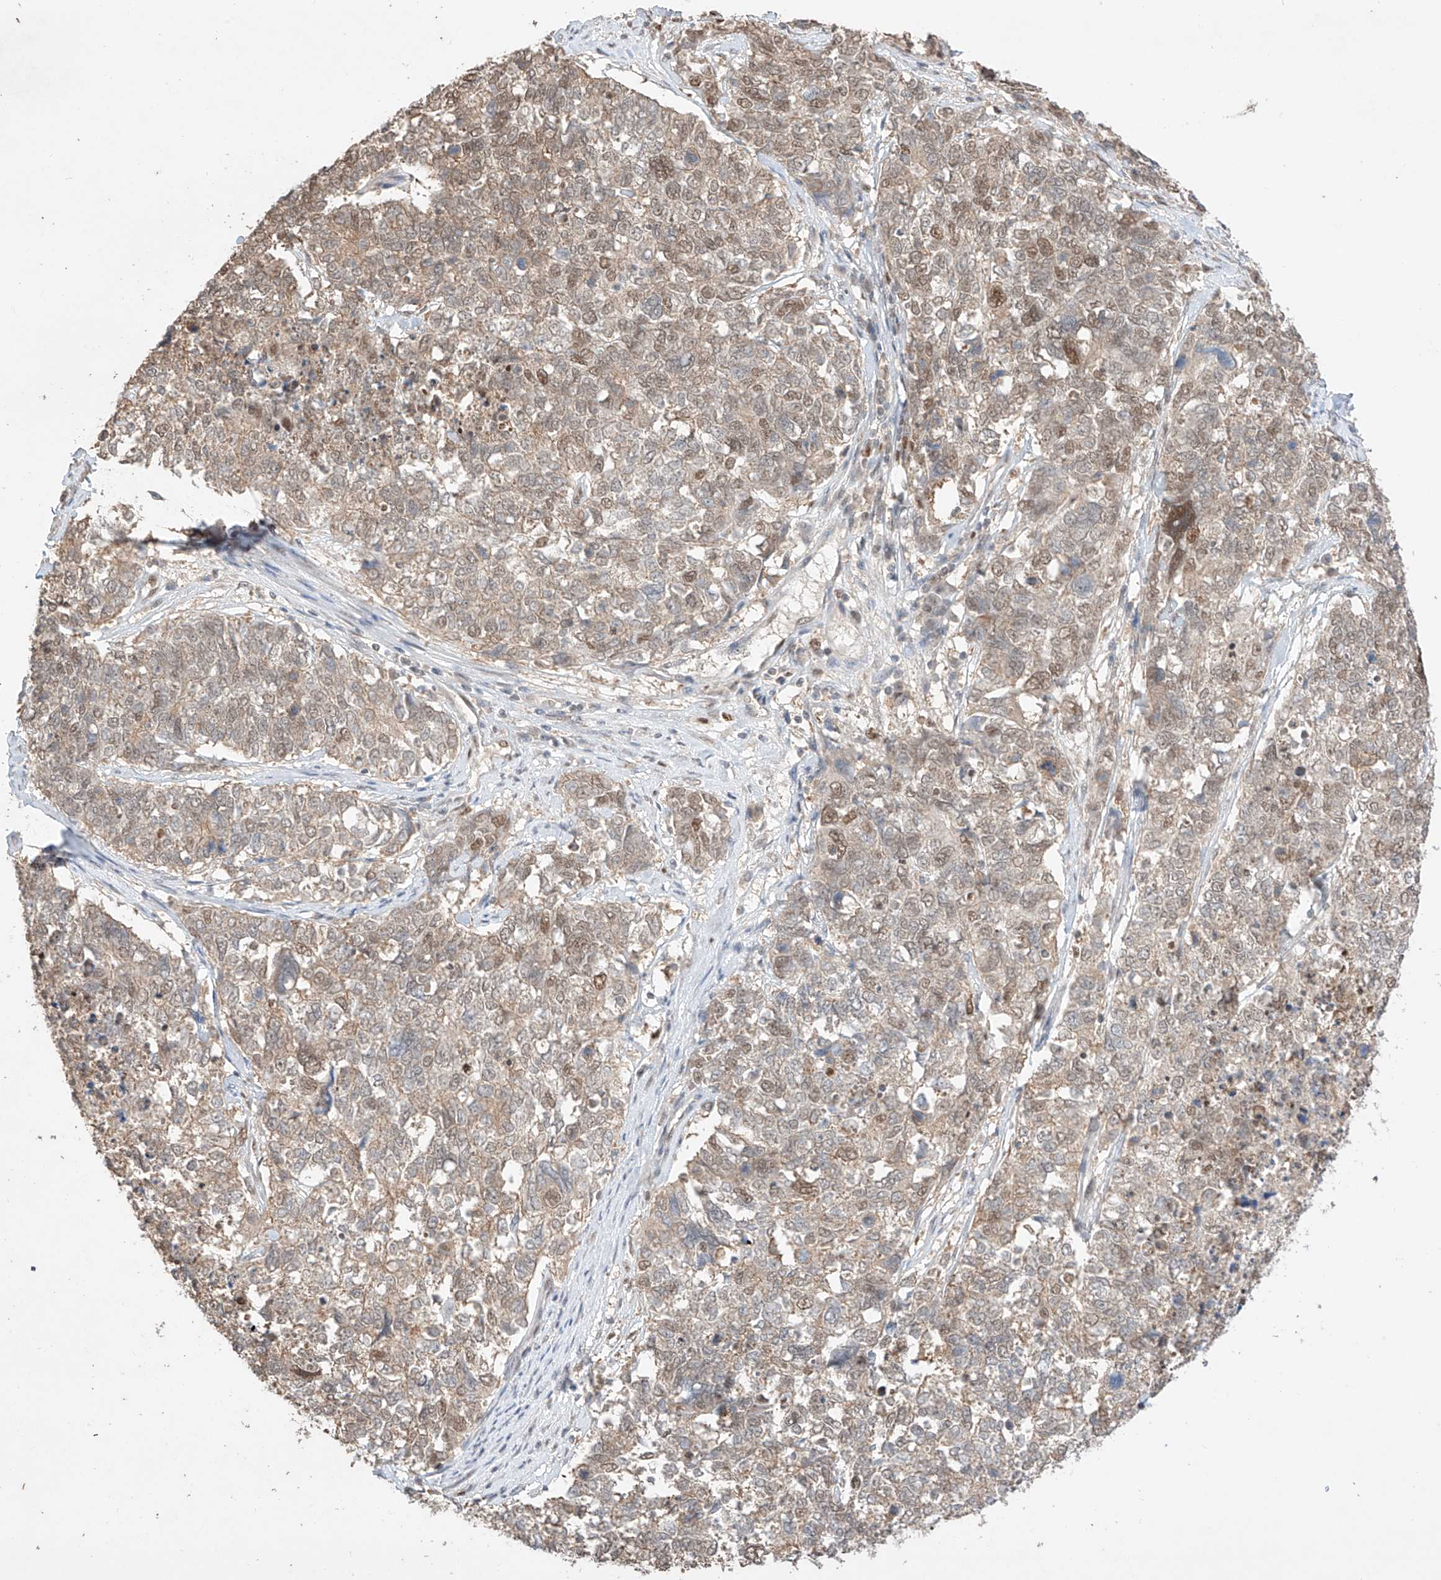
{"staining": {"intensity": "weak", "quantity": ">75%", "location": "cytoplasmic/membranous,nuclear"}, "tissue": "cervical cancer", "cell_type": "Tumor cells", "image_type": "cancer", "snomed": [{"axis": "morphology", "description": "Squamous cell carcinoma, NOS"}, {"axis": "topography", "description": "Cervix"}], "caption": "This is a histology image of IHC staining of cervical cancer (squamous cell carcinoma), which shows weak staining in the cytoplasmic/membranous and nuclear of tumor cells.", "gene": "APIP", "patient": {"sex": "female", "age": 63}}